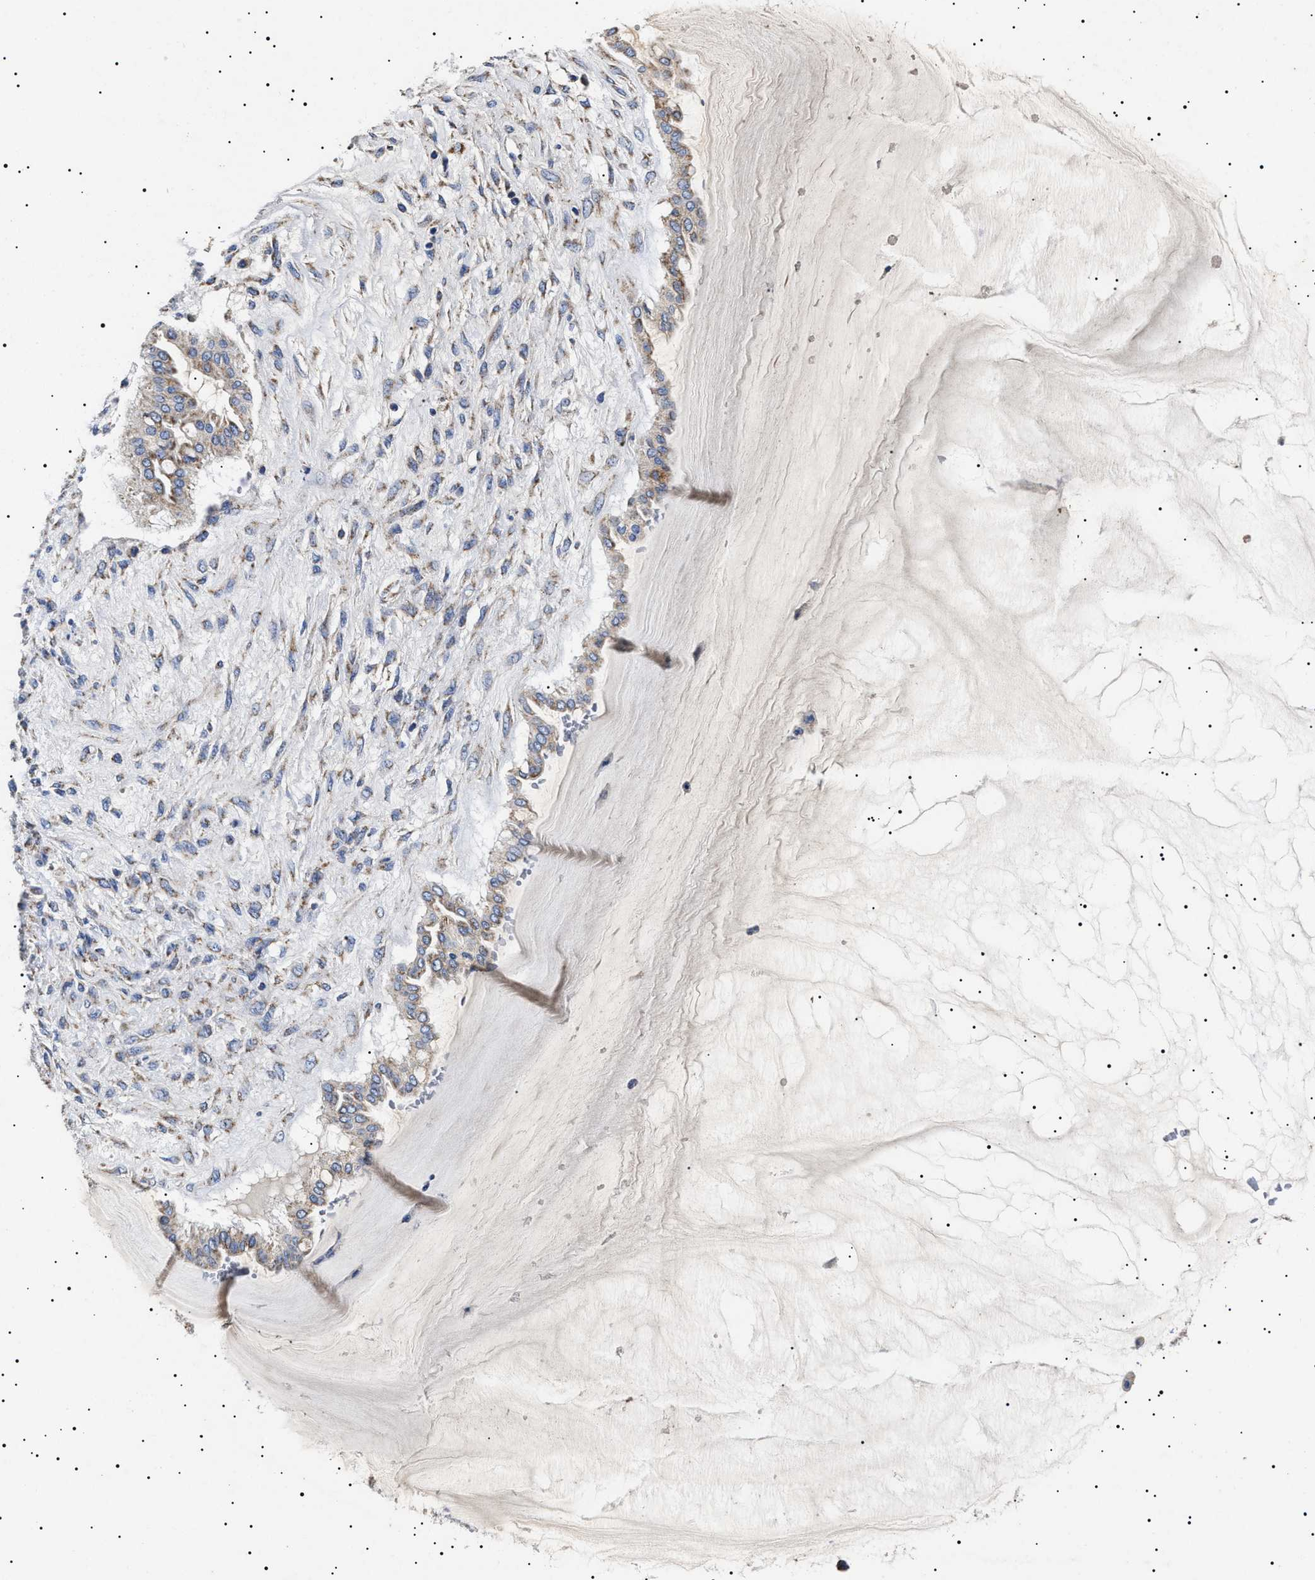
{"staining": {"intensity": "moderate", "quantity": ">75%", "location": "cytoplasmic/membranous"}, "tissue": "ovarian cancer", "cell_type": "Tumor cells", "image_type": "cancer", "snomed": [{"axis": "morphology", "description": "Cystadenocarcinoma, mucinous, NOS"}, {"axis": "topography", "description": "Ovary"}], "caption": "A high-resolution histopathology image shows immunohistochemistry (IHC) staining of ovarian cancer, which demonstrates moderate cytoplasmic/membranous staining in approximately >75% of tumor cells.", "gene": "CHRDL2", "patient": {"sex": "female", "age": 73}}